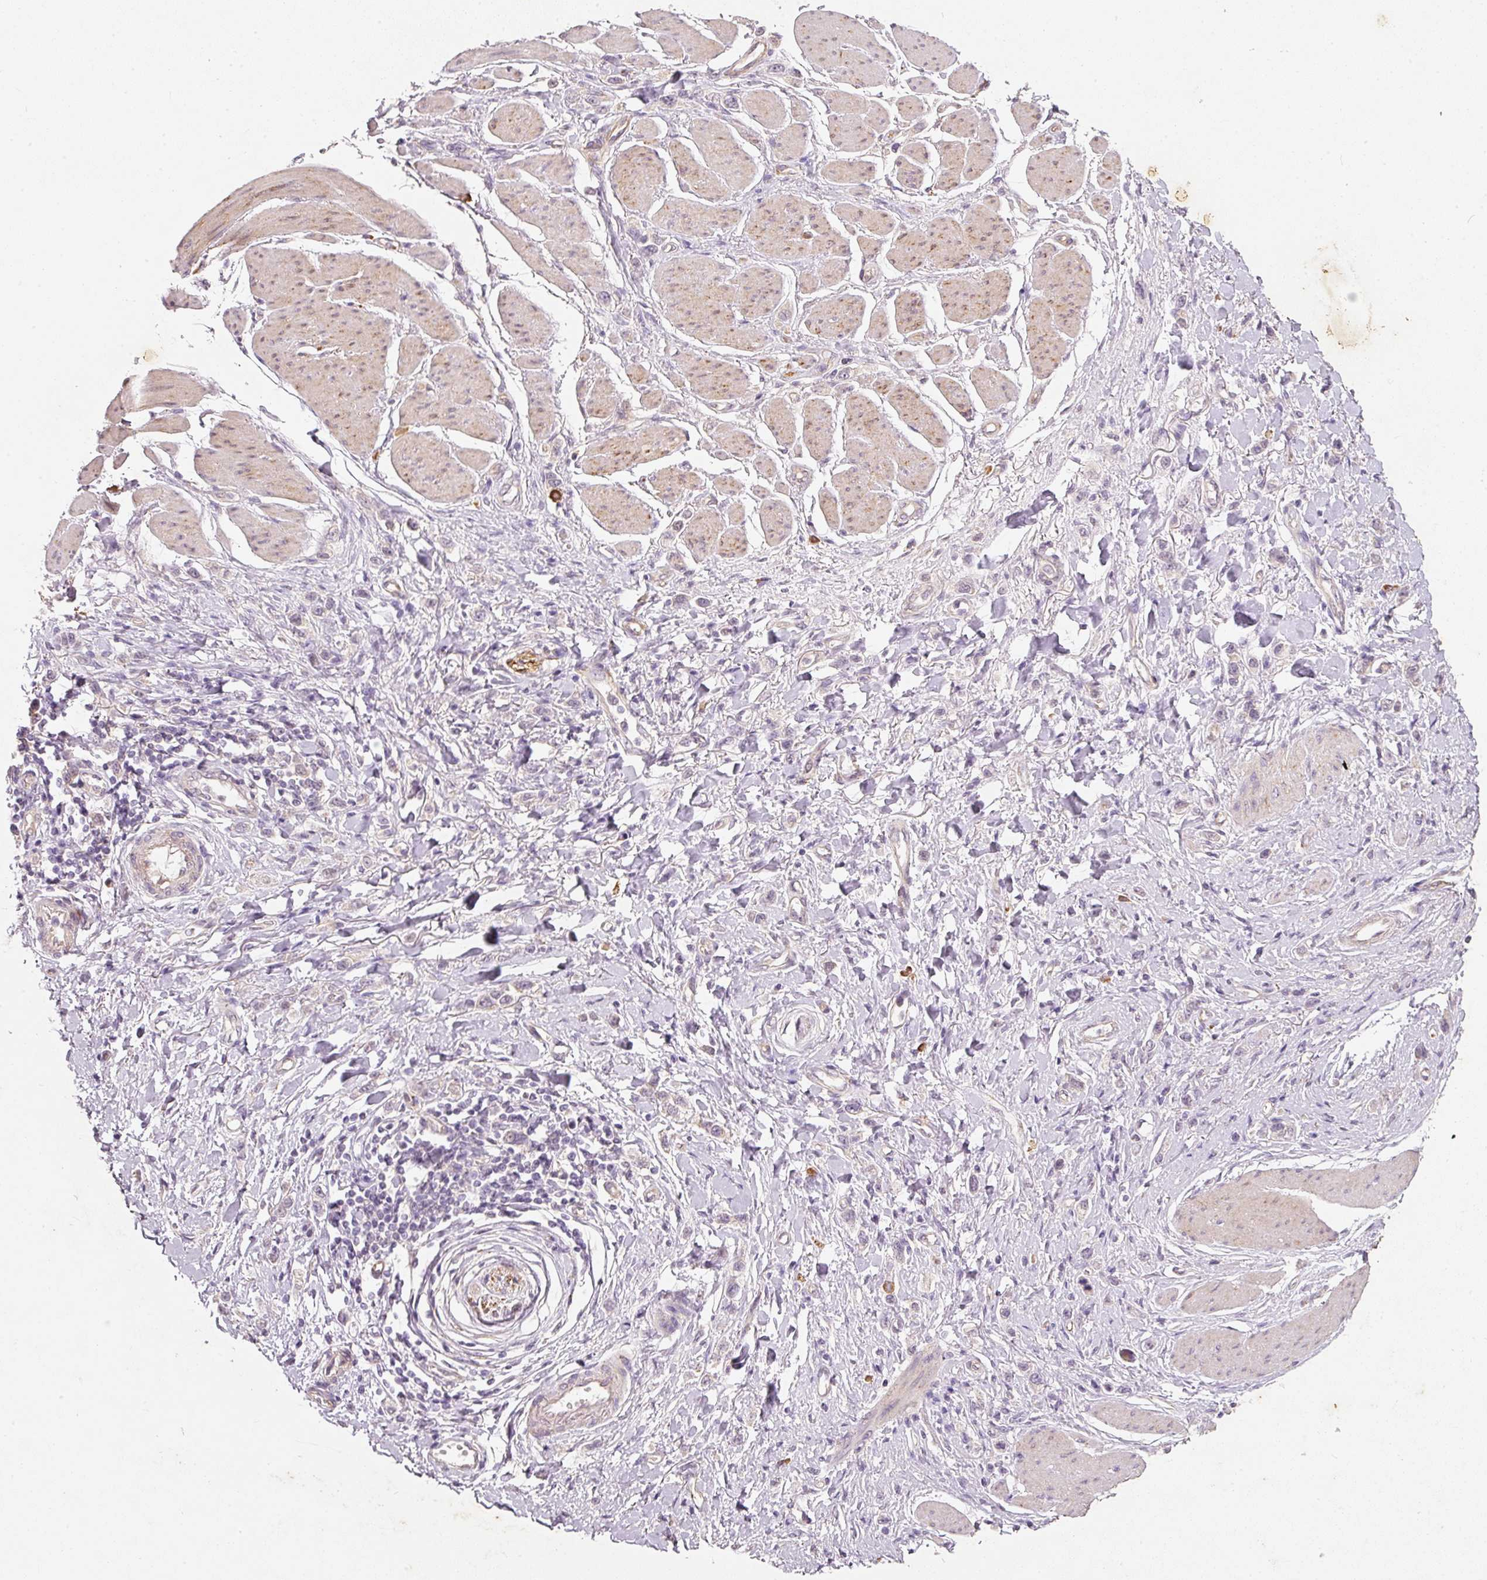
{"staining": {"intensity": "negative", "quantity": "none", "location": "none"}, "tissue": "stomach cancer", "cell_type": "Tumor cells", "image_type": "cancer", "snomed": [{"axis": "morphology", "description": "Adenocarcinoma, NOS"}, {"axis": "topography", "description": "Stomach"}], "caption": "This is an immunohistochemistry (IHC) photomicrograph of human adenocarcinoma (stomach). There is no staining in tumor cells.", "gene": "RGL2", "patient": {"sex": "female", "age": 65}}